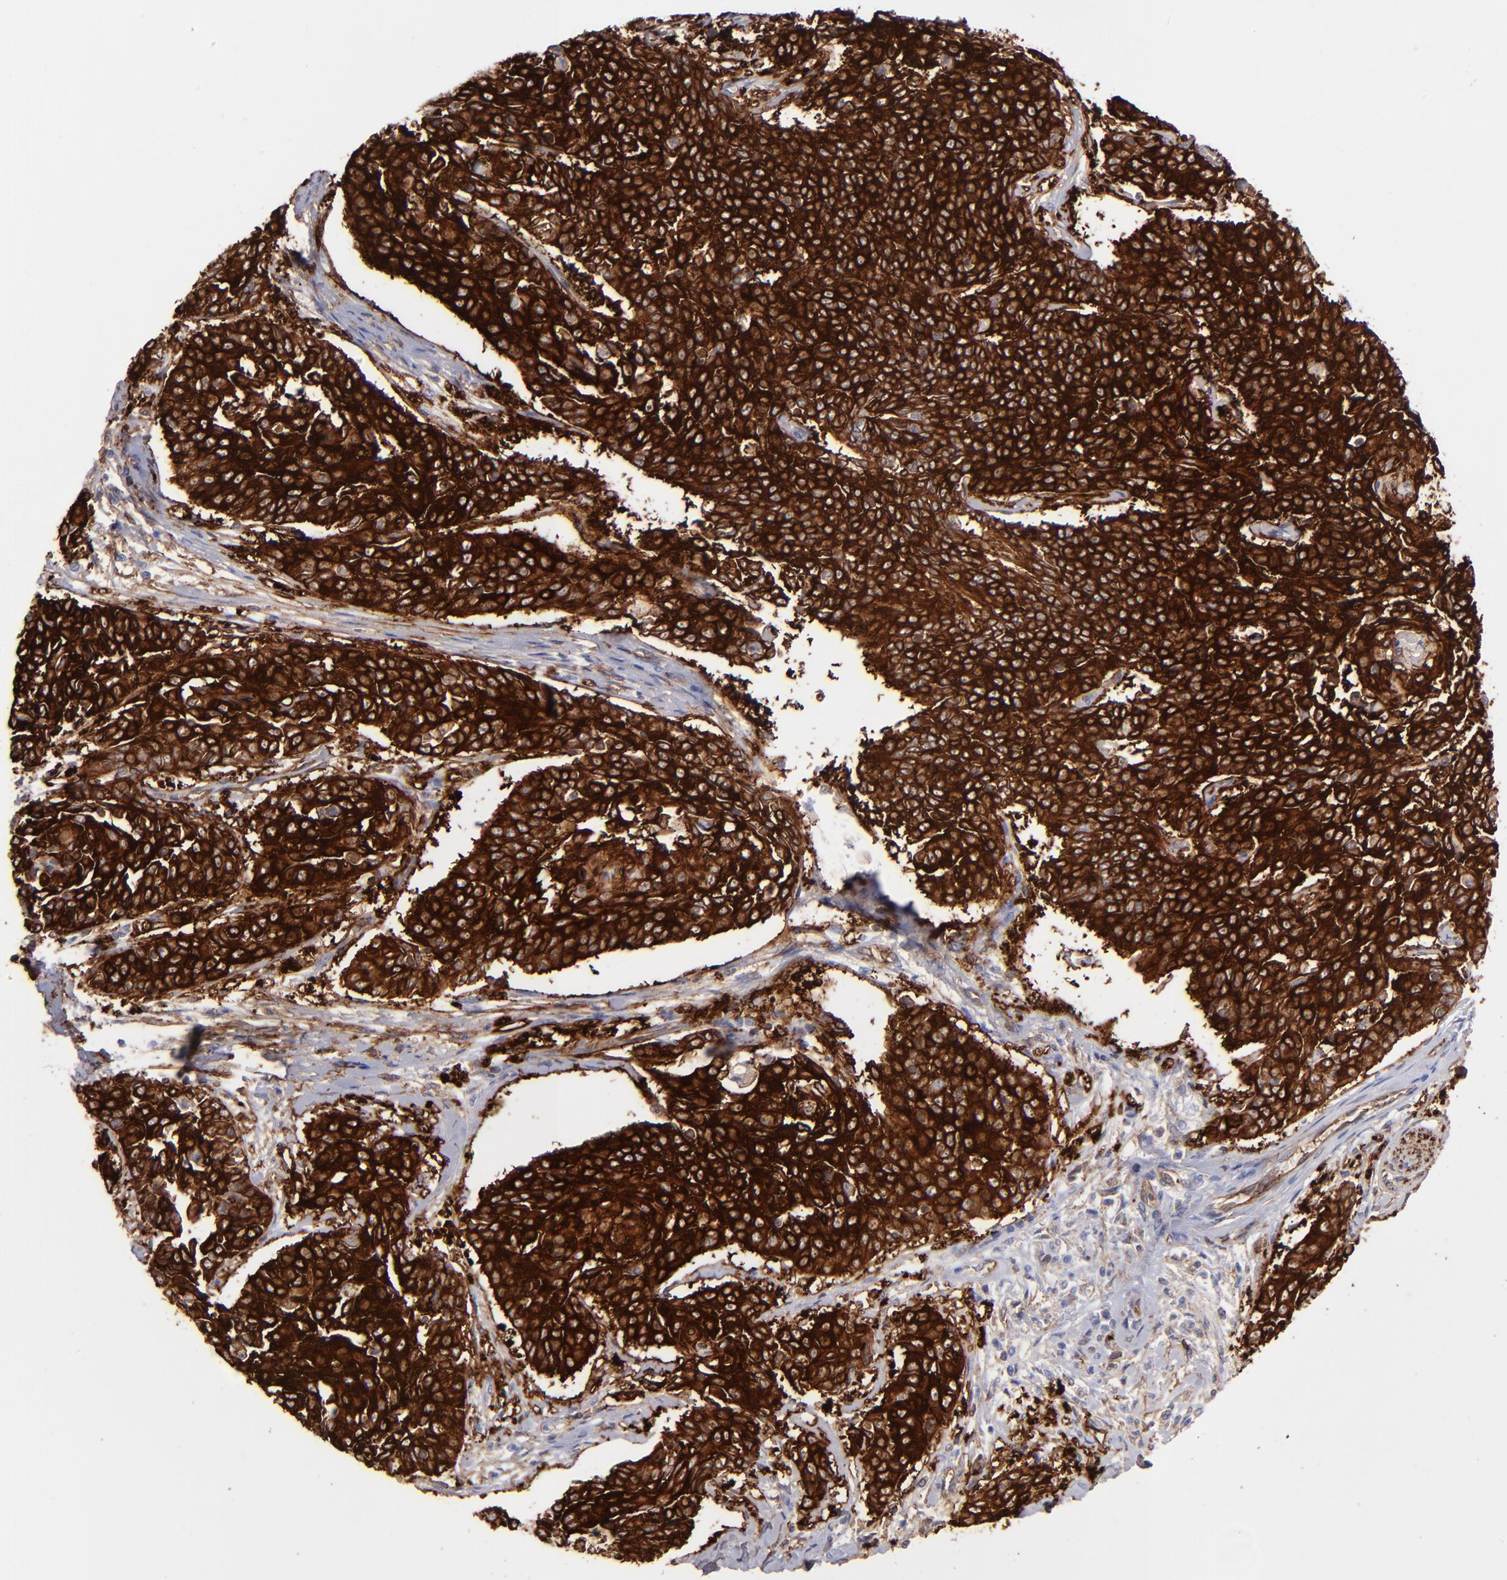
{"staining": {"intensity": "strong", "quantity": ">75%", "location": "cytoplasmic/membranous"}, "tissue": "cervical cancer", "cell_type": "Tumor cells", "image_type": "cancer", "snomed": [{"axis": "morphology", "description": "Squamous cell carcinoma, NOS"}, {"axis": "topography", "description": "Cervix"}], "caption": "The photomicrograph exhibits immunohistochemical staining of cervical squamous cell carcinoma. There is strong cytoplasmic/membranous staining is seen in about >75% of tumor cells.", "gene": "AHNAK2", "patient": {"sex": "female", "age": 64}}